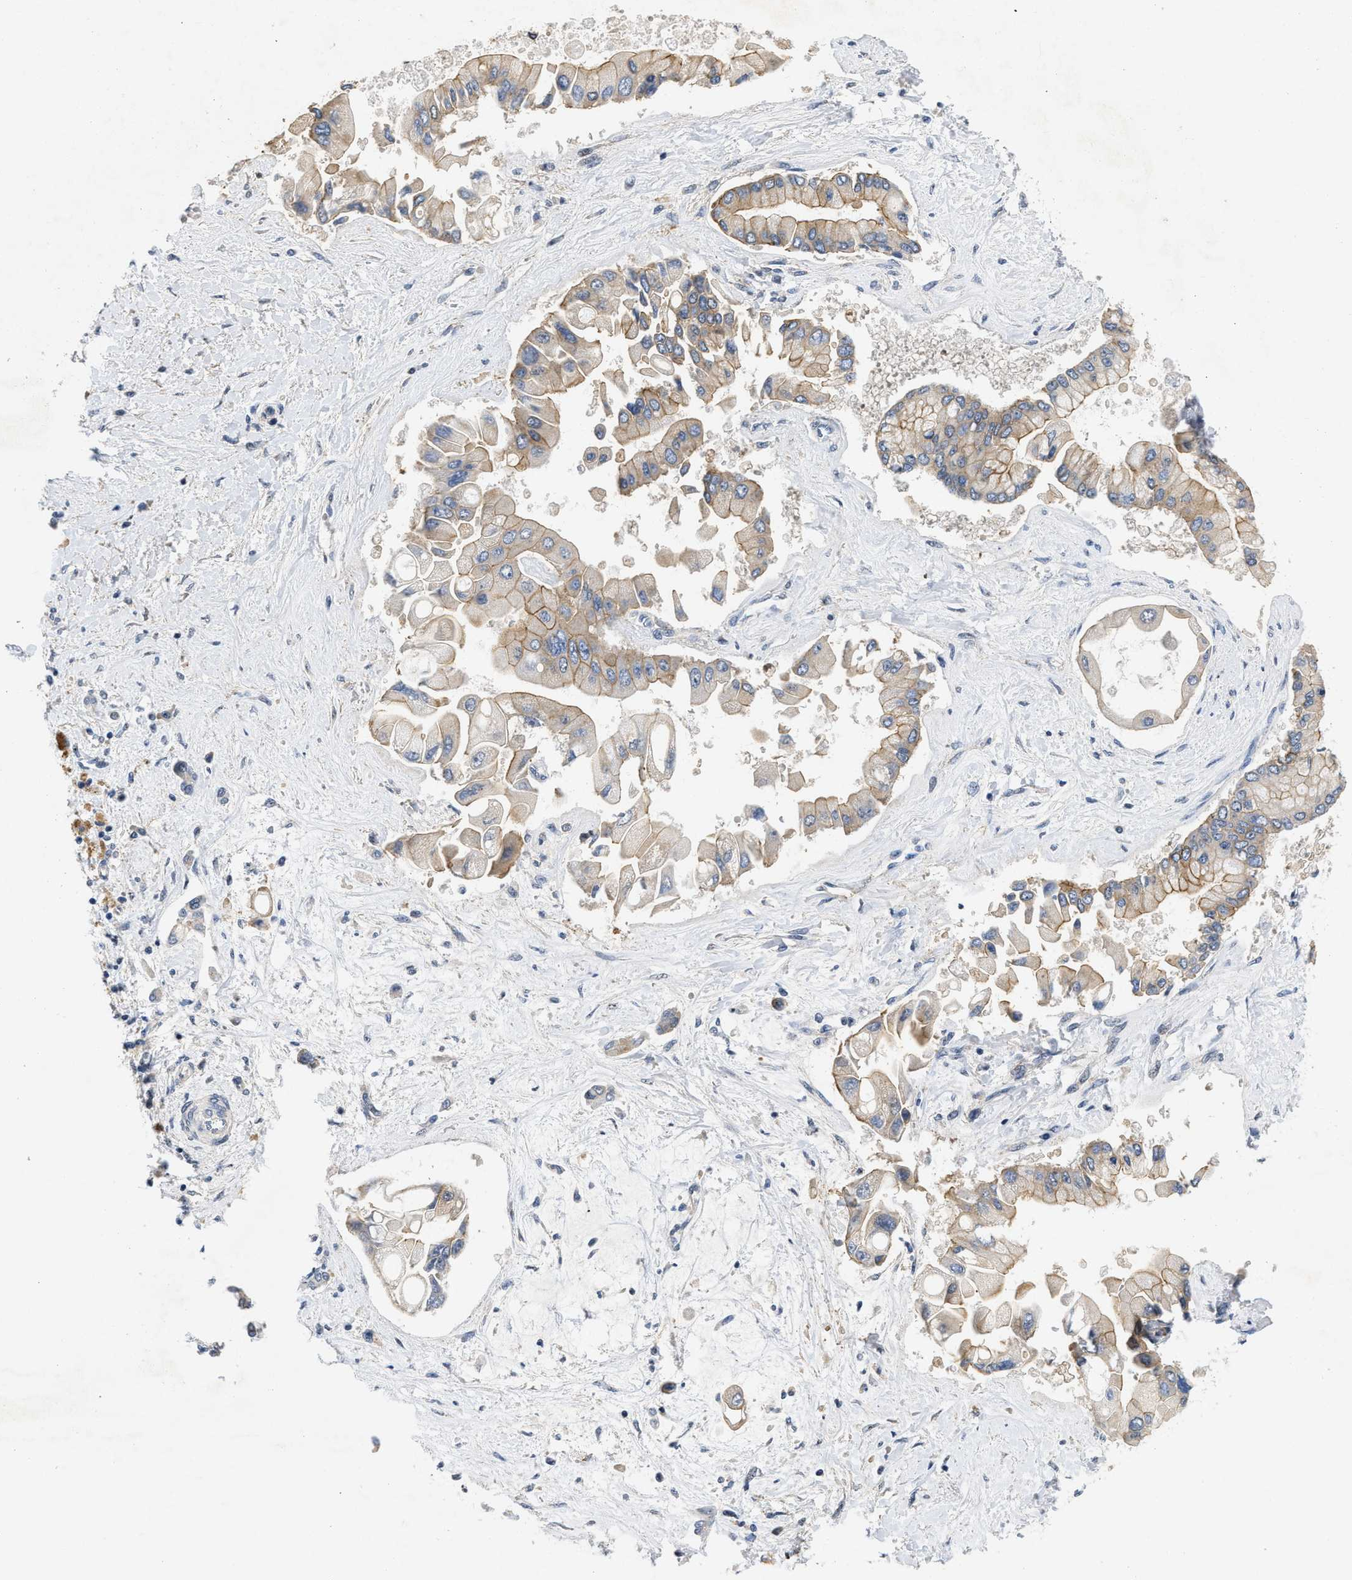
{"staining": {"intensity": "moderate", "quantity": ">75%", "location": "cytoplasmic/membranous"}, "tissue": "liver cancer", "cell_type": "Tumor cells", "image_type": "cancer", "snomed": [{"axis": "morphology", "description": "Cholangiocarcinoma"}, {"axis": "topography", "description": "Liver"}], "caption": "A brown stain highlights moderate cytoplasmic/membranous expression of a protein in human liver cholangiocarcinoma tumor cells.", "gene": "VIP", "patient": {"sex": "male", "age": 50}}